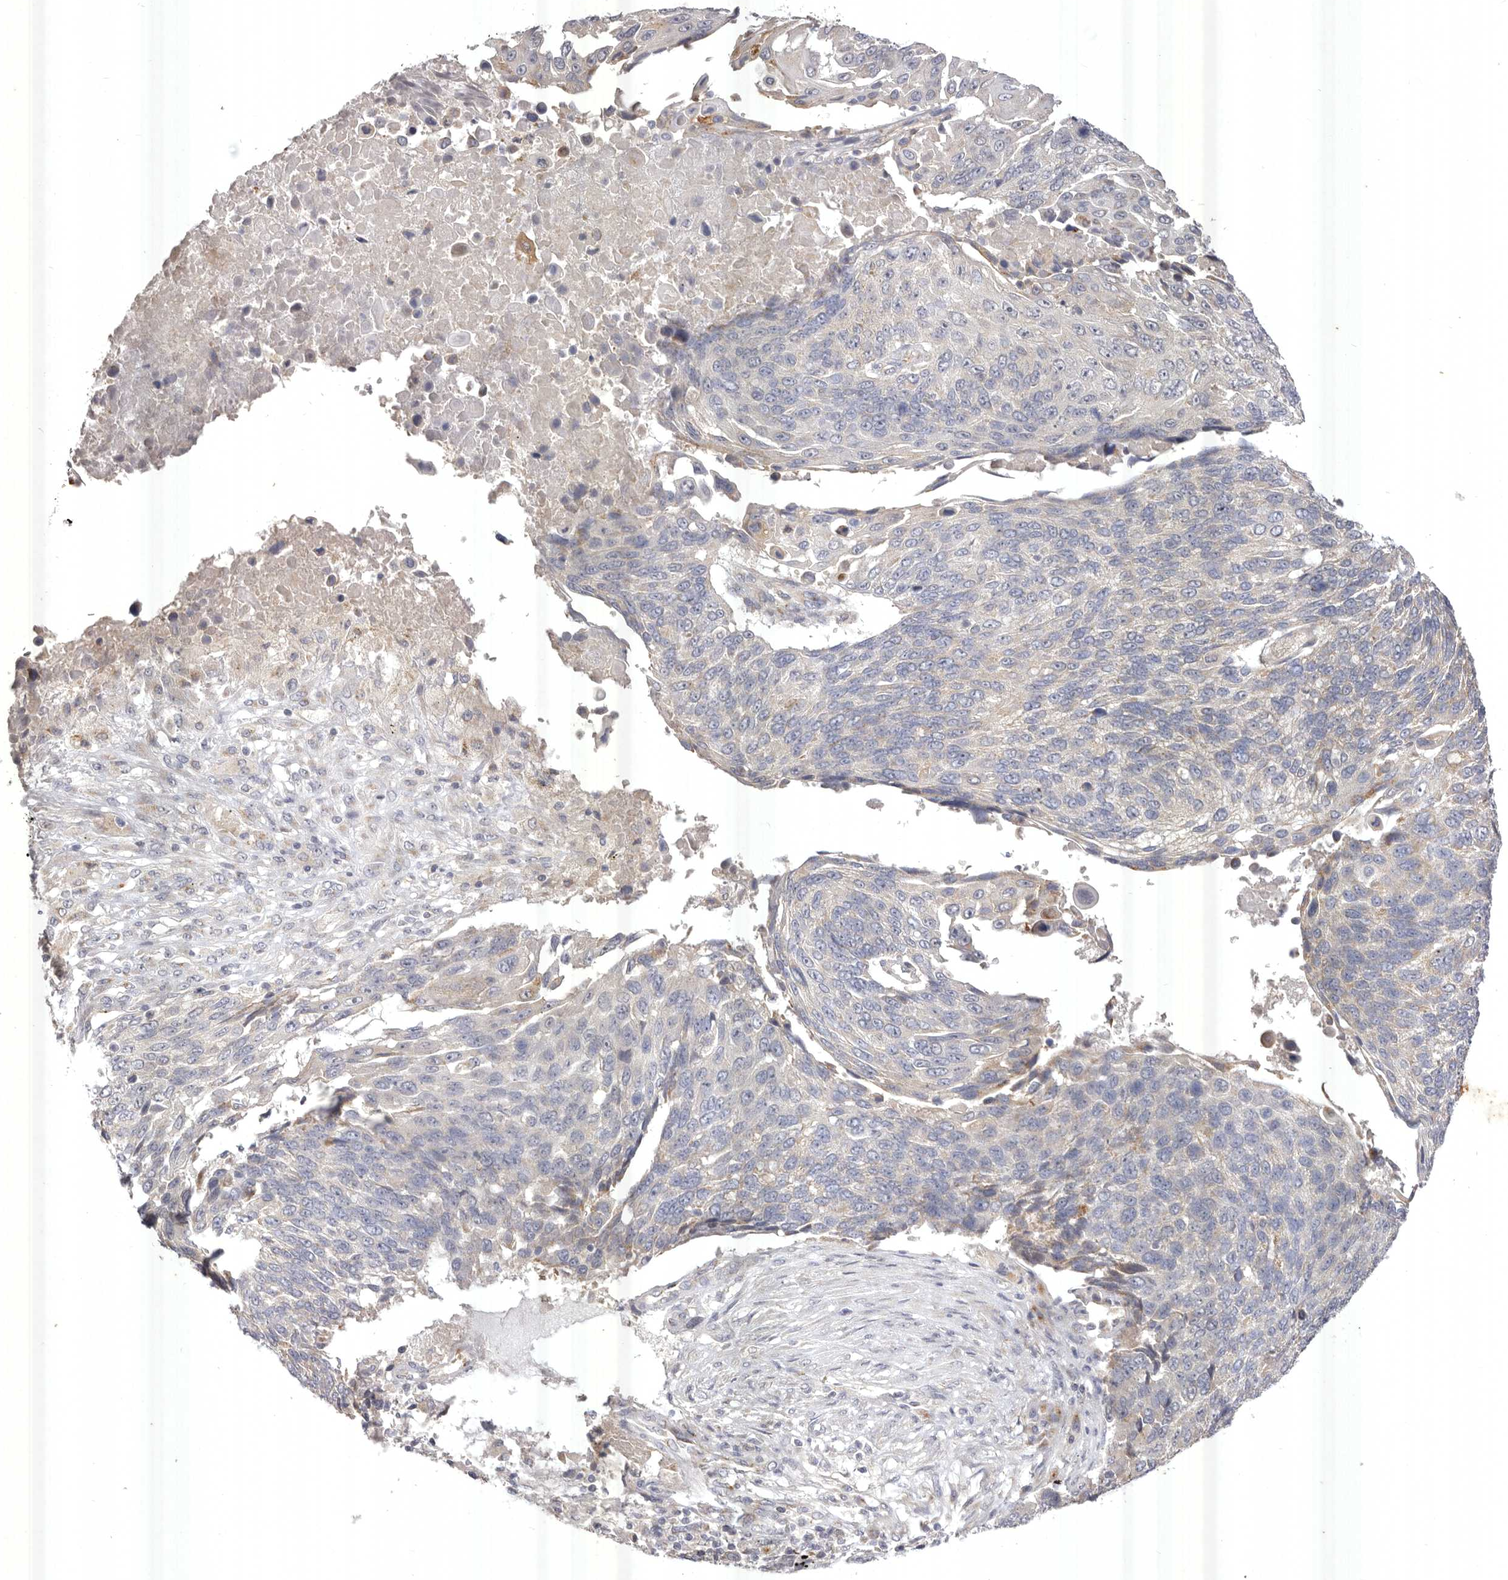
{"staining": {"intensity": "weak", "quantity": "<25%", "location": "cytoplasmic/membranous"}, "tissue": "lung cancer", "cell_type": "Tumor cells", "image_type": "cancer", "snomed": [{"axis": "morphology", "description": "Squamous cell carcinoma, NOS"}, {"axis": "topography", "description": "Lung"}], "caption": "Photomicrograph shows no significant protein expression in tumor cells of lung cancer (squamous cell carcinoma).", "gene": "USP24", "patient": {"sex": "male", "age": 66}}